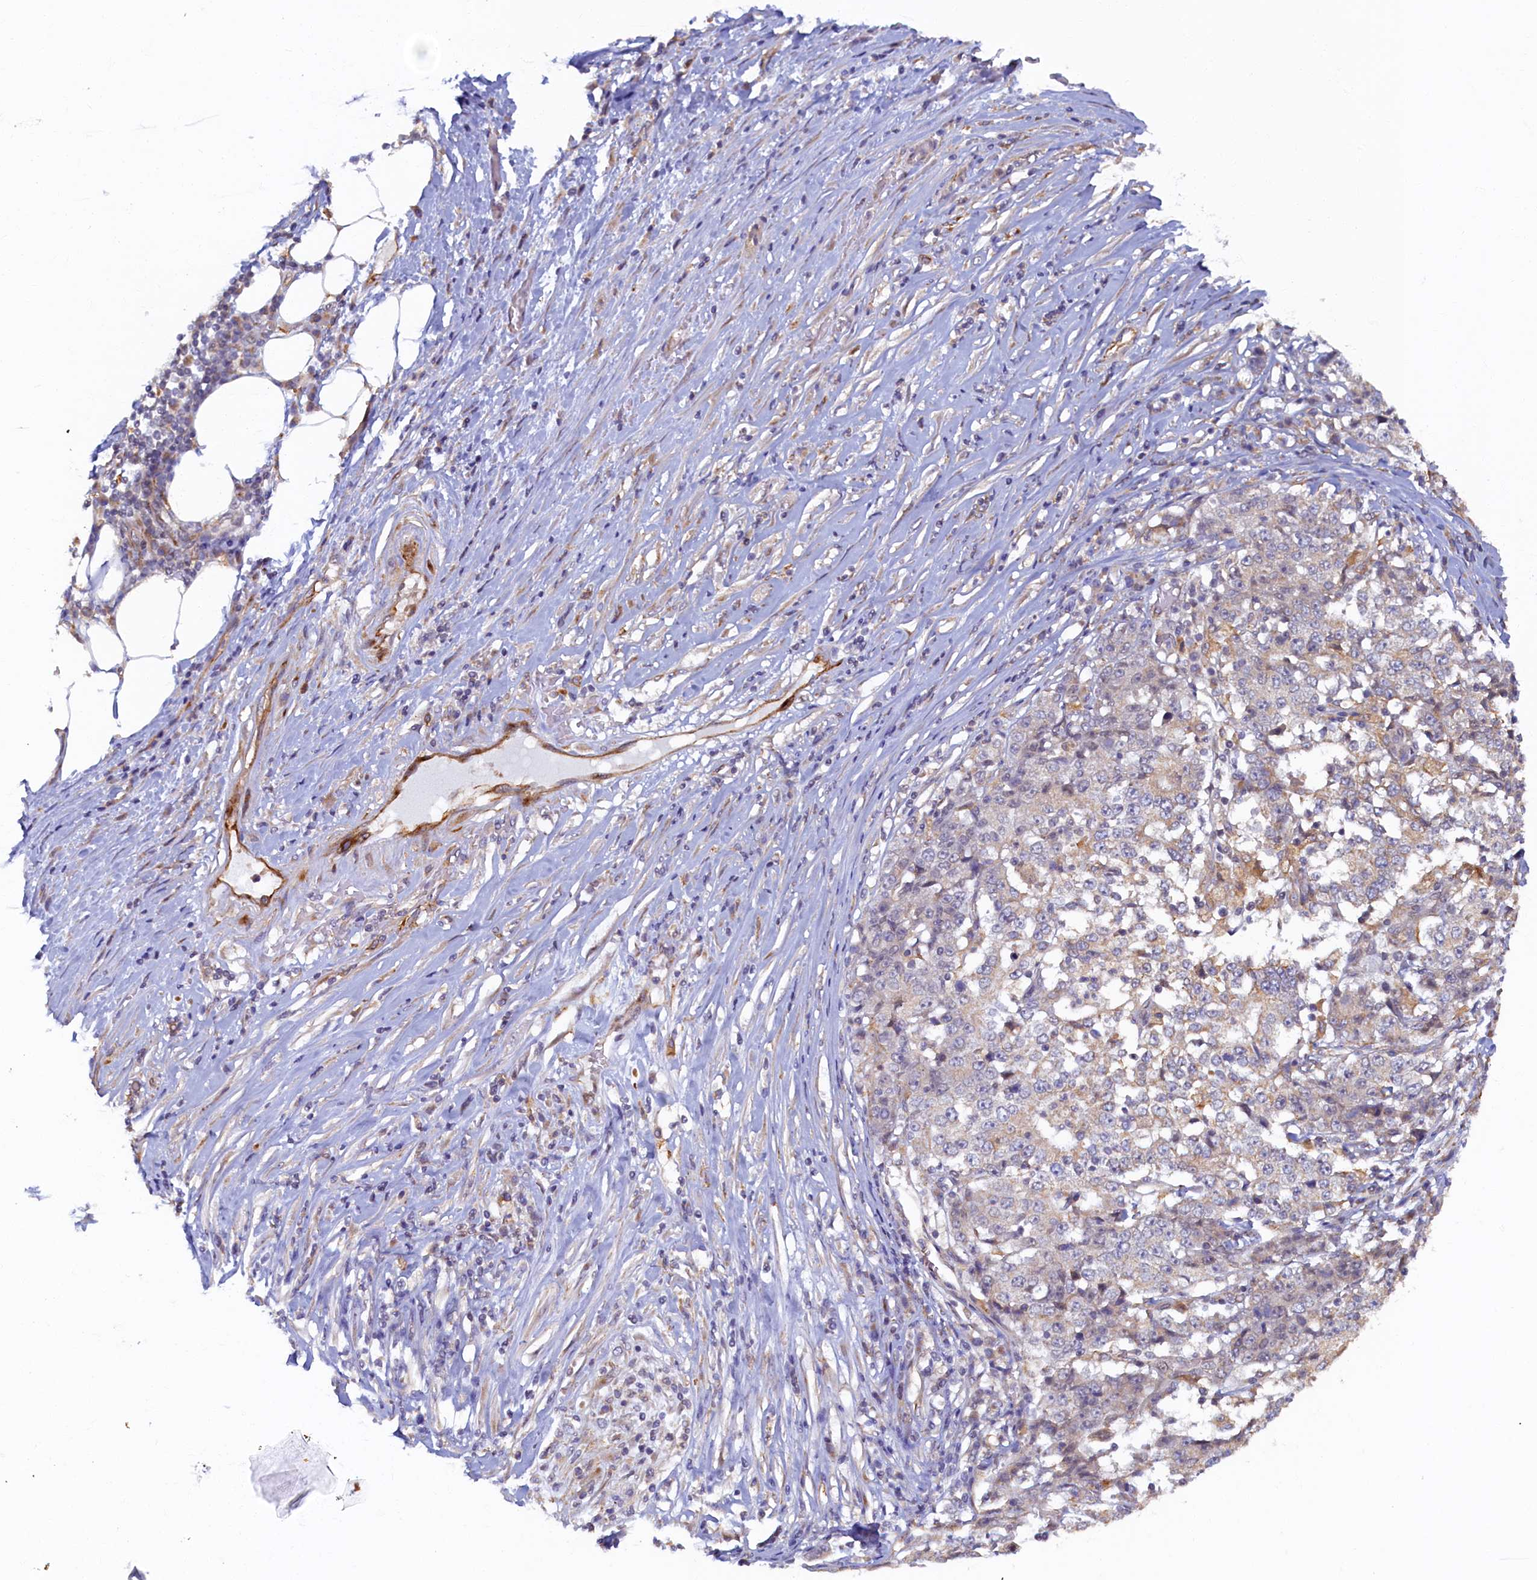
{"staining": {"intensity": "negative", "quantity": "none", "location": "none"}, "tissue": "stomach cancer", "cell_type": "Tumor cells", "image_type": "cancer", "snomed": [{"axis": "morphology", "description": "Adenocarcinoma, NOS"}, {"axis": "topography", "description": "Stomach"}], "caption": "IHC of stomach cancer (adenocarcinoma) reveals no positivity in tumor cells.", "gene": "STX12", "patient": {"sex": "male", "age": 59}}